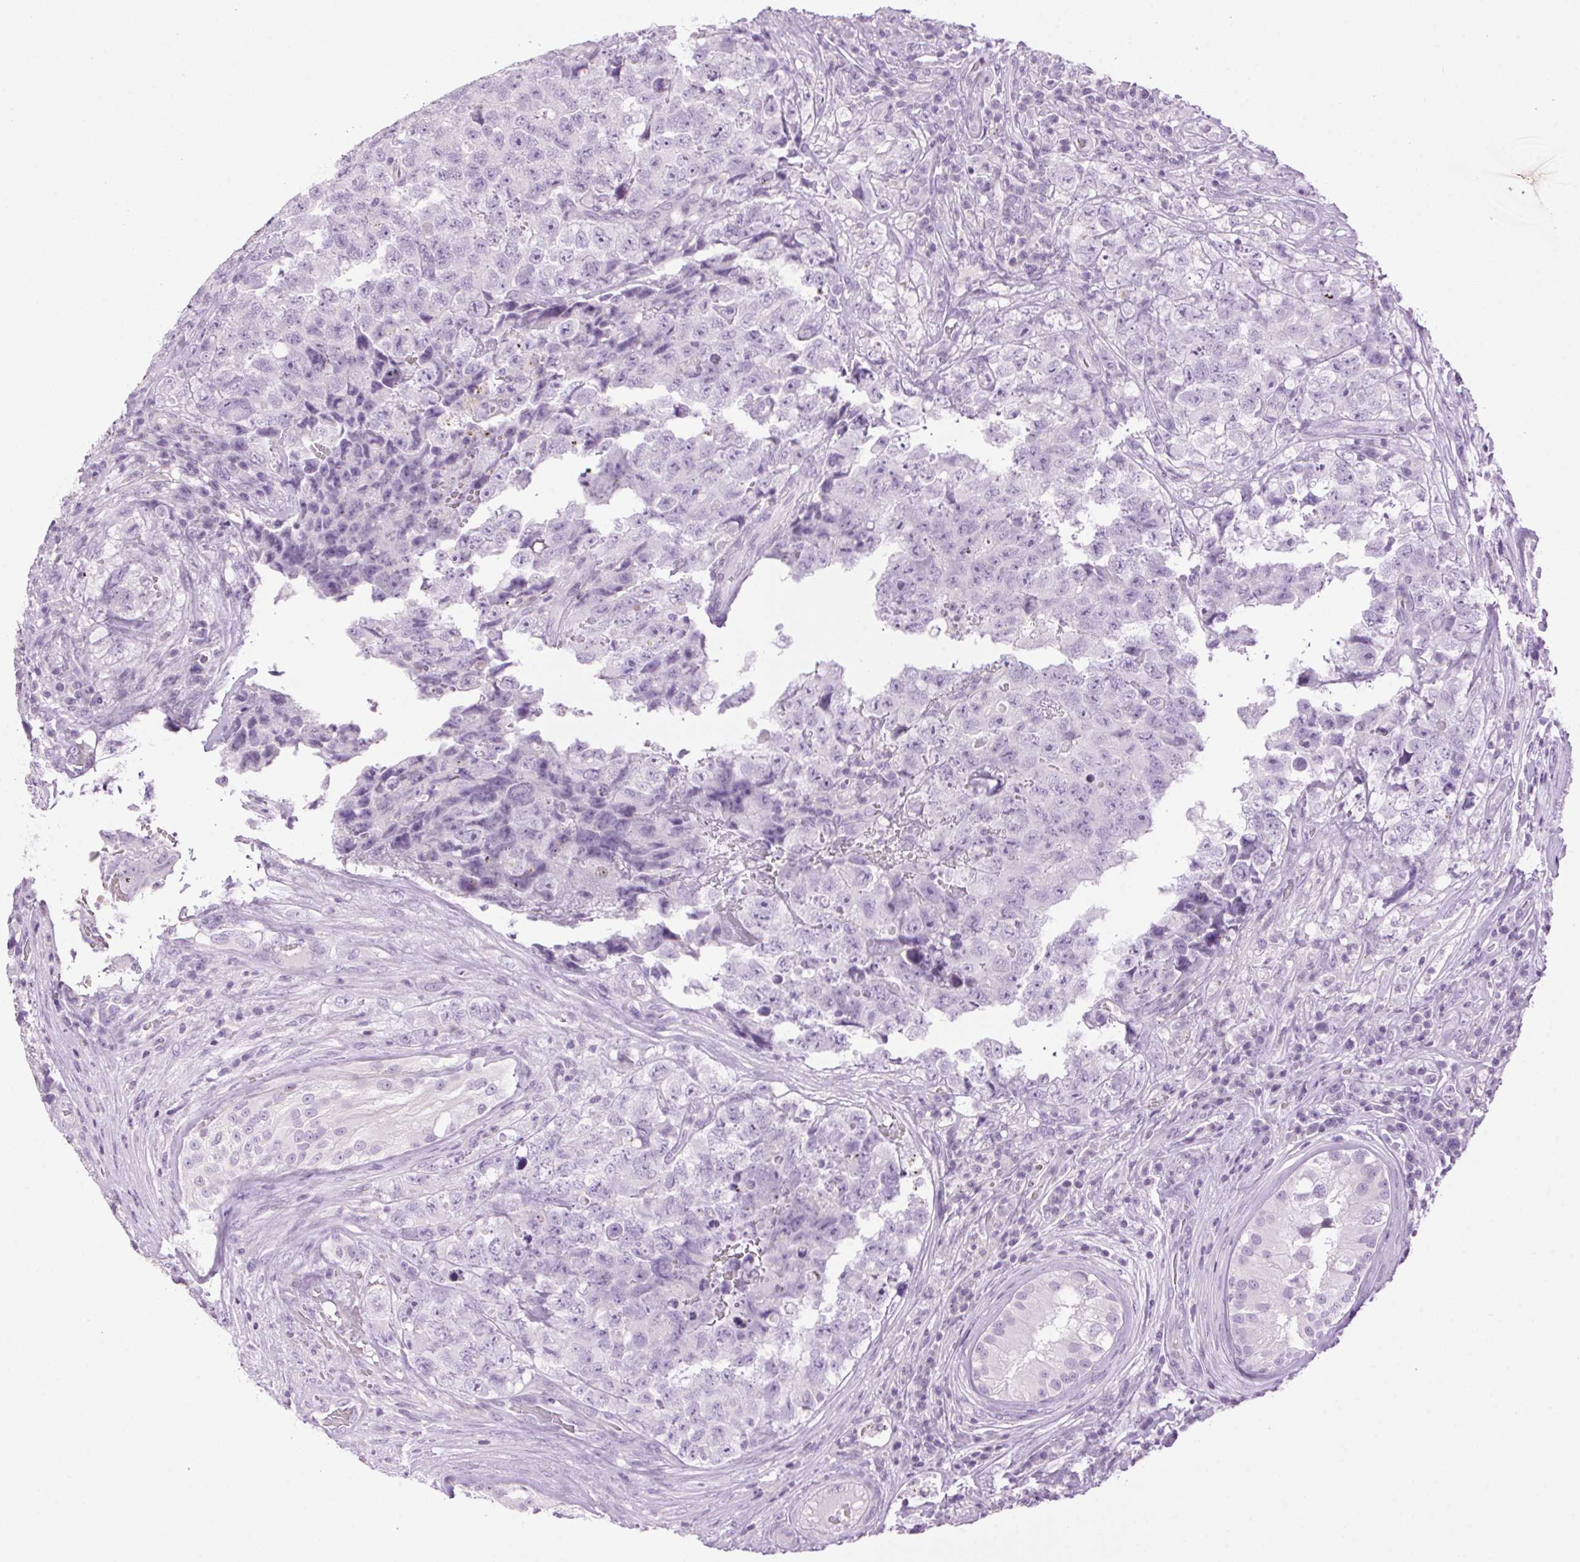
{"staining": {"intensity": "negative", "quantity": "none", "location": "none"}, "tissue": "testis cancer", "cell_type": "Tumor cells", "image_type": "cancer", "snomed": [{"axis": "morphology", "description": "Carcinoma, Embryonal, NOS"}, {"axis": "topography", "description": "Testis"}], "caption": "Testis embryonal carcinoma was stained to show a protein in brown. There is no significant expression in tumor cells.", "gene": "TMEM88B", "patient": {"sex": "male", "age": 18}}